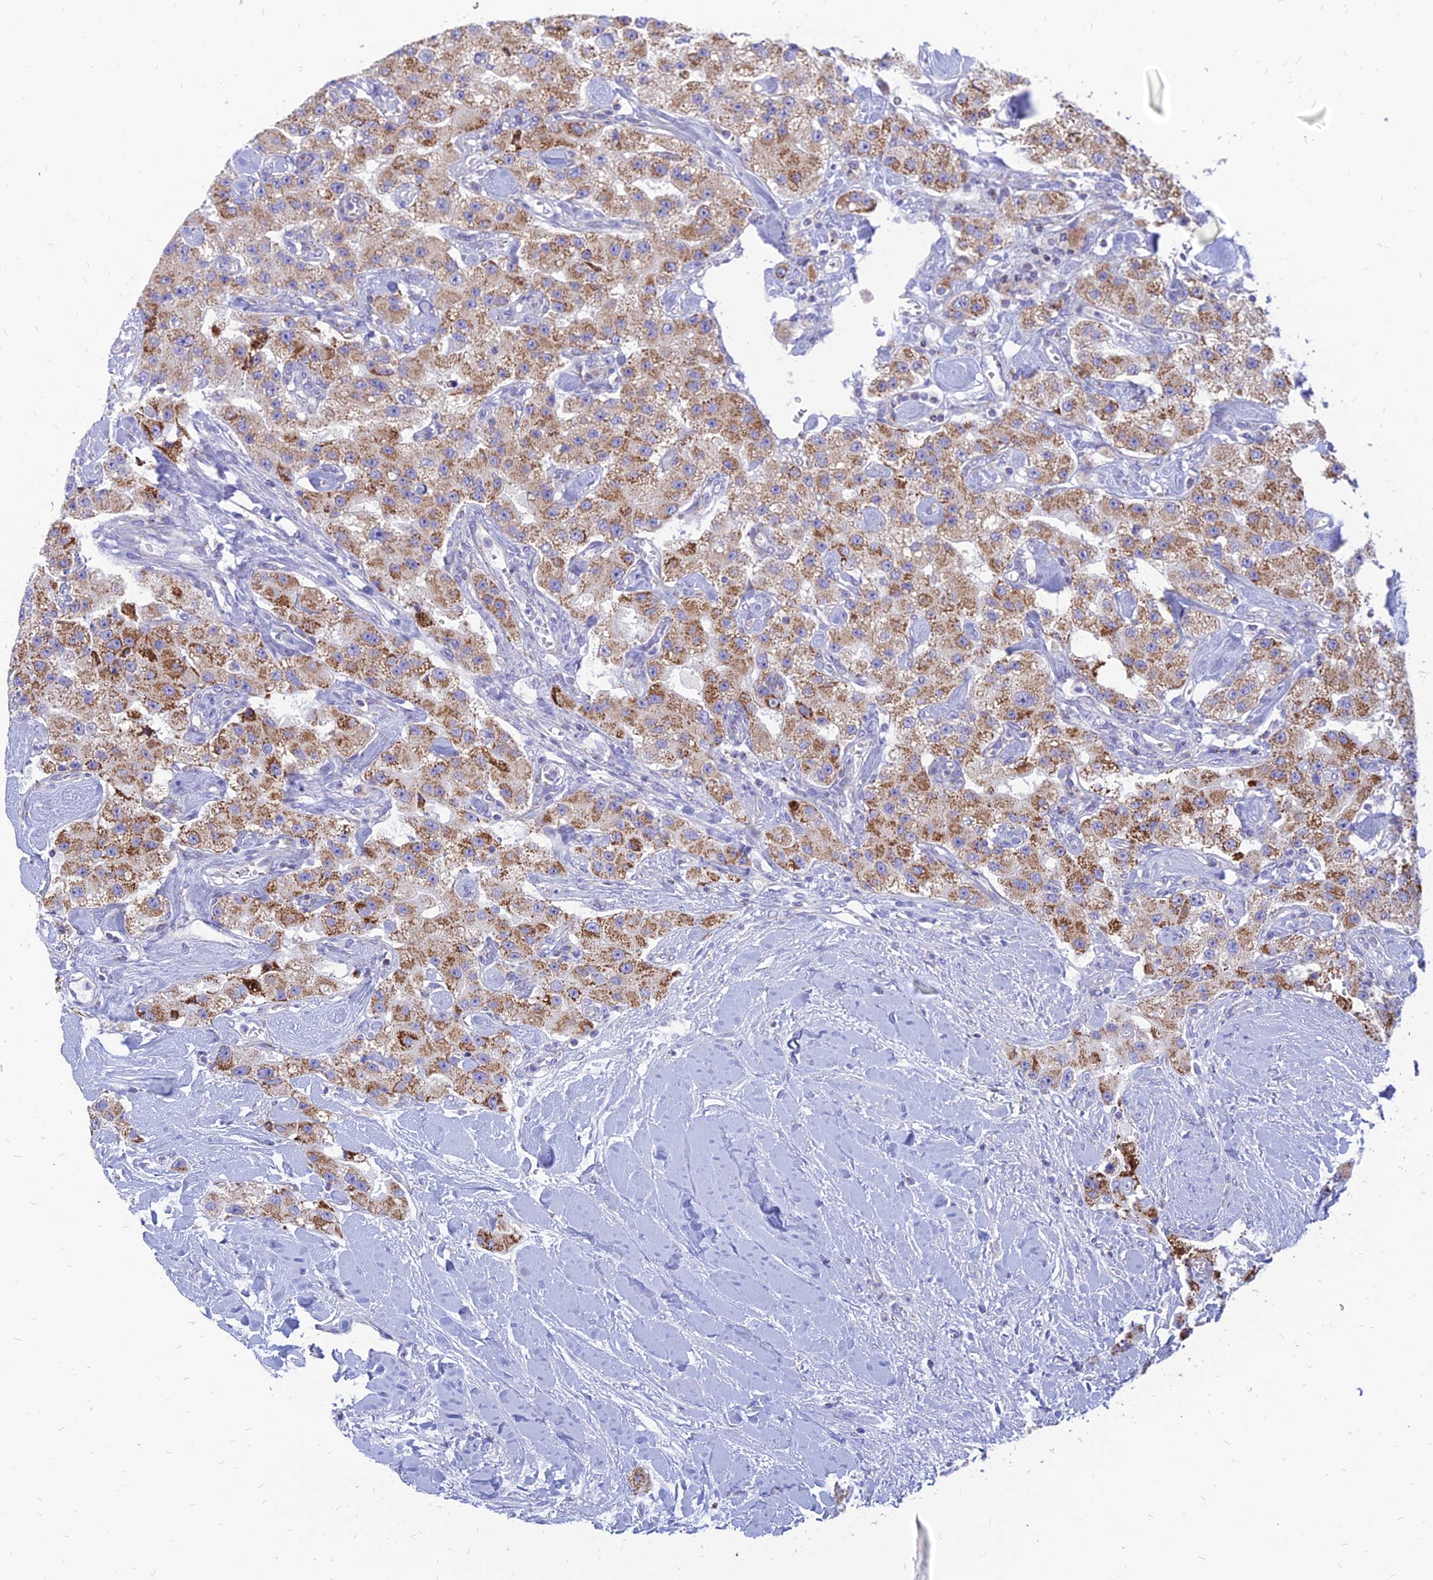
{"staining": {"intensity": "moderate", "quantity": ">75%", "location": "cytoplasmic/membranous"}, "tissue": "carcinoid", "cell_type": "Tumor cells", "image_type": "cancer", "snomed": [{"axis": "morphology", "description": "Carcinoid, malignant, NOS"}, {"axis": "topography", "description": "Pancreas"}], "caption": "Carcinoid stained with immunohistochemistry reveals moderate cytoplasmic/membranous staining in about >75% of tumor cells.", "gene": "PACC1", "patient": {"sex": "male", "age": 41}}